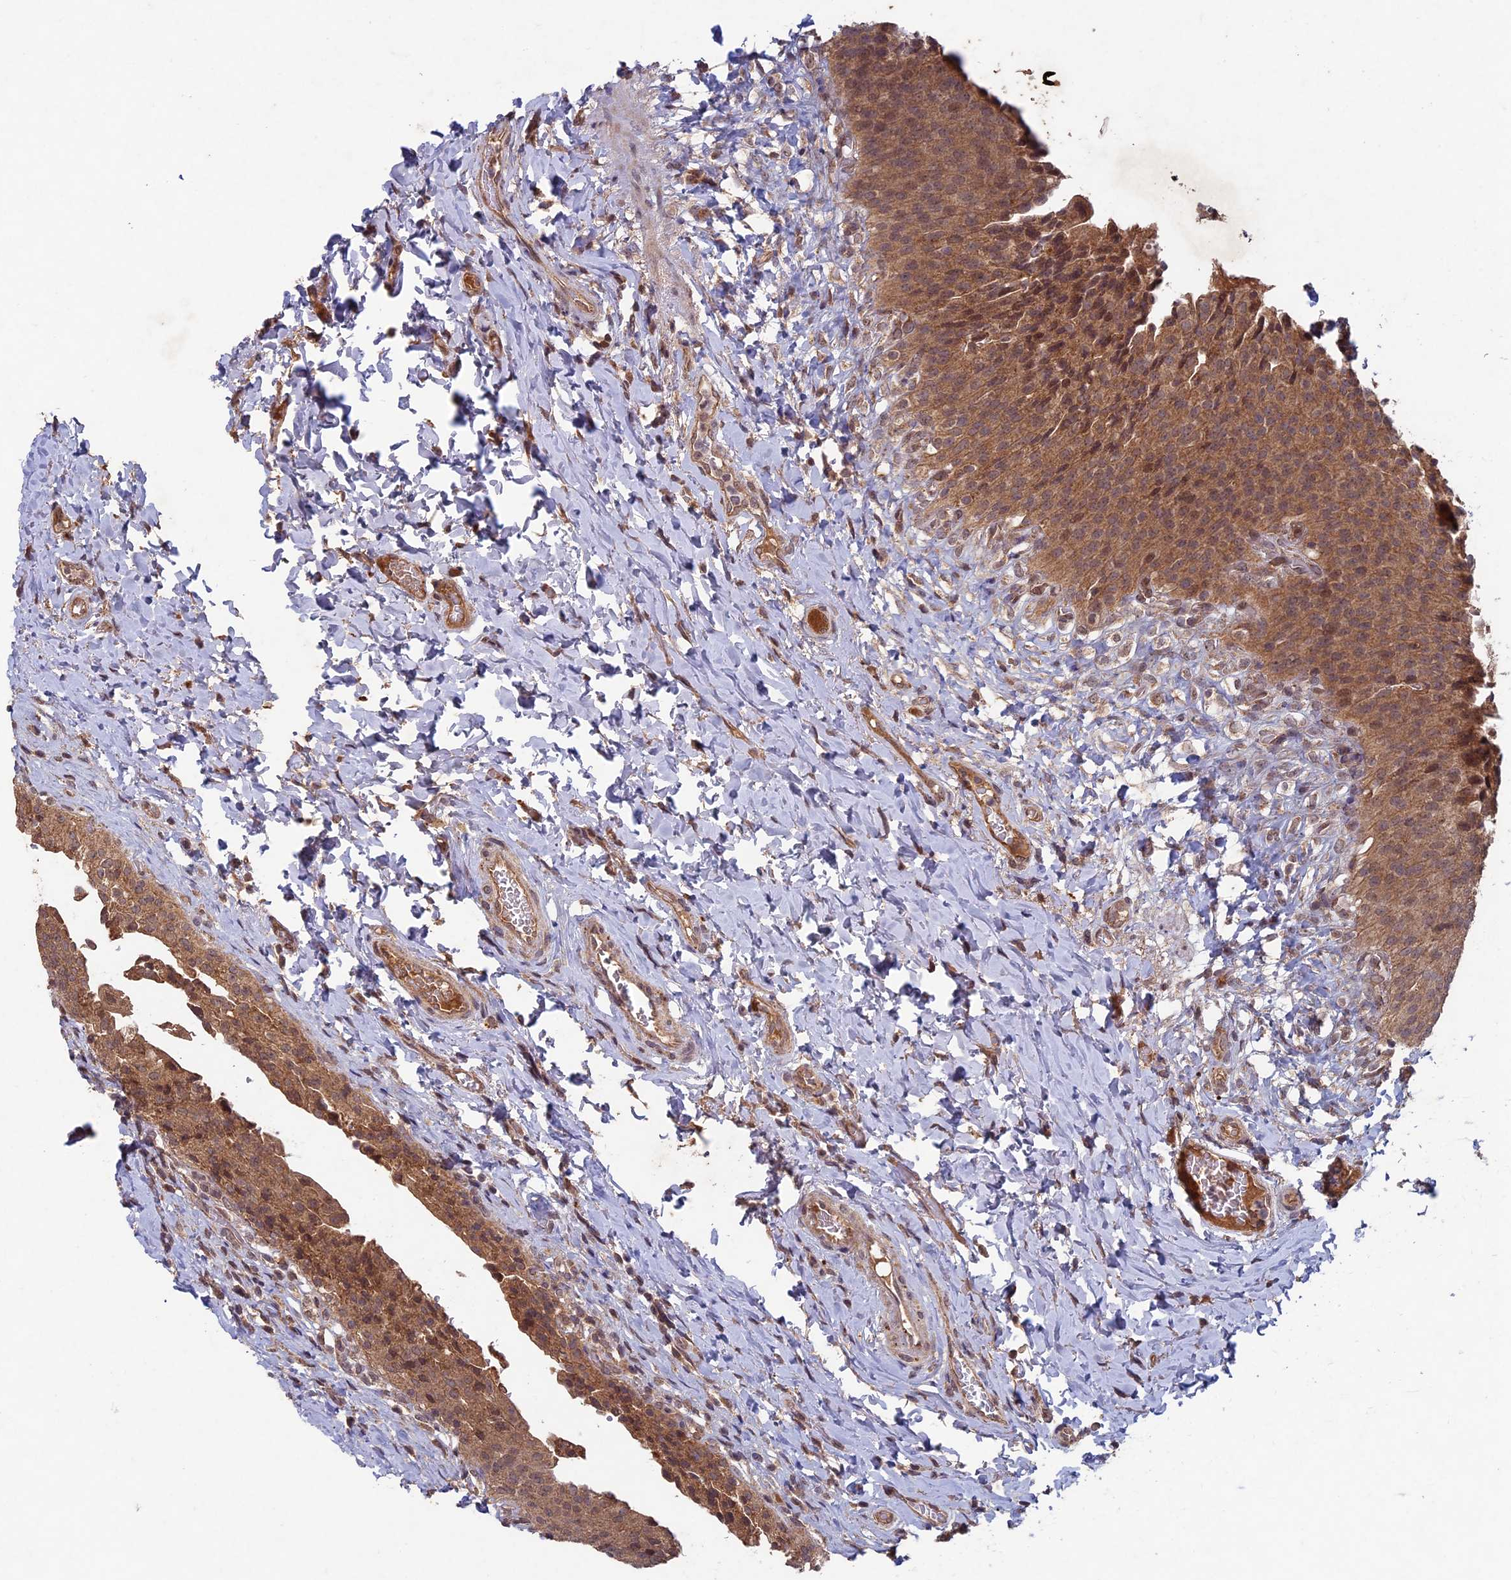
{"staining": {"intensity": "moderate", "quantity": ">75%", "location": "cytoplasmic/membranous"}, "tissue": "urinary bladder", "cell_type": "Urothelial cells", "image_type": "normal", "snomed": [{"axis": "morphology", "description": "Normal tissue, NOS"}, {"axis": "morphology", "description": "Inflammation, NOS"}, {"axis": "topography", "description": "Urinary bladder"}], "caption": "Human urinary bladder stained for a protein (brown) exhibits moderate cytoplasmic/membranous positive staining in about >75% of urothelial cells.", "gene": "RCCD1", "patient": {"sex": "male", "age": 64}}